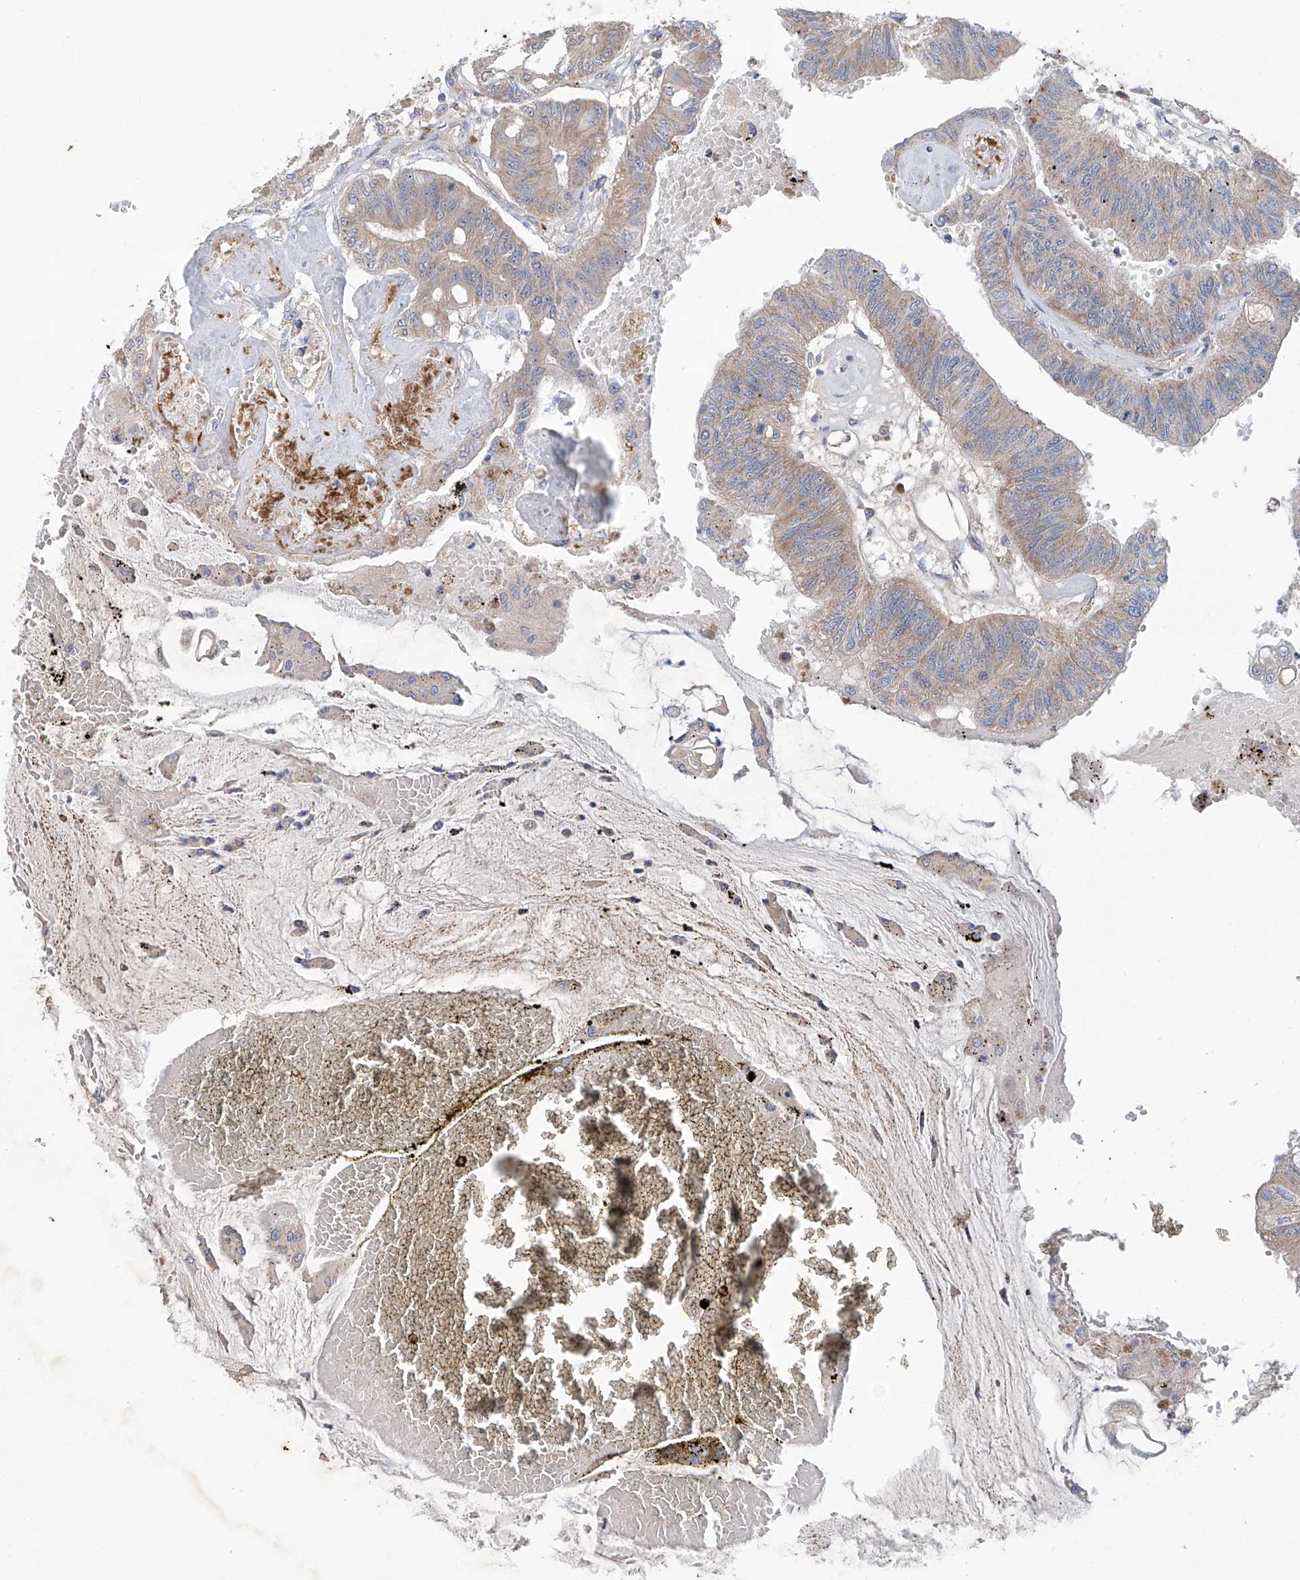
{"staining": {"intensity": "weak", "quantity": ">75%", "location": "cytoplasmic/membranous"}, "tissue": "colorectal cancer", "cell_type": "Tumor cells", "image_type": "cancer", "snomed": [{"axis": "morphology", "description": "Adenoma, NOS"}, {"axis": "morphology", "description": "Adenocarcinoma, NOS"}, {"axis": "topography", "description": "Colon"}], "caption": "Immunohistochemical staining of human adenoma (colorectal) displays low levels of weak cytoplasmic/membranous staining in approximately >75% of tumor cells.", "gene": "SIX4", "patient": {"sex": "male", "age": 79}}